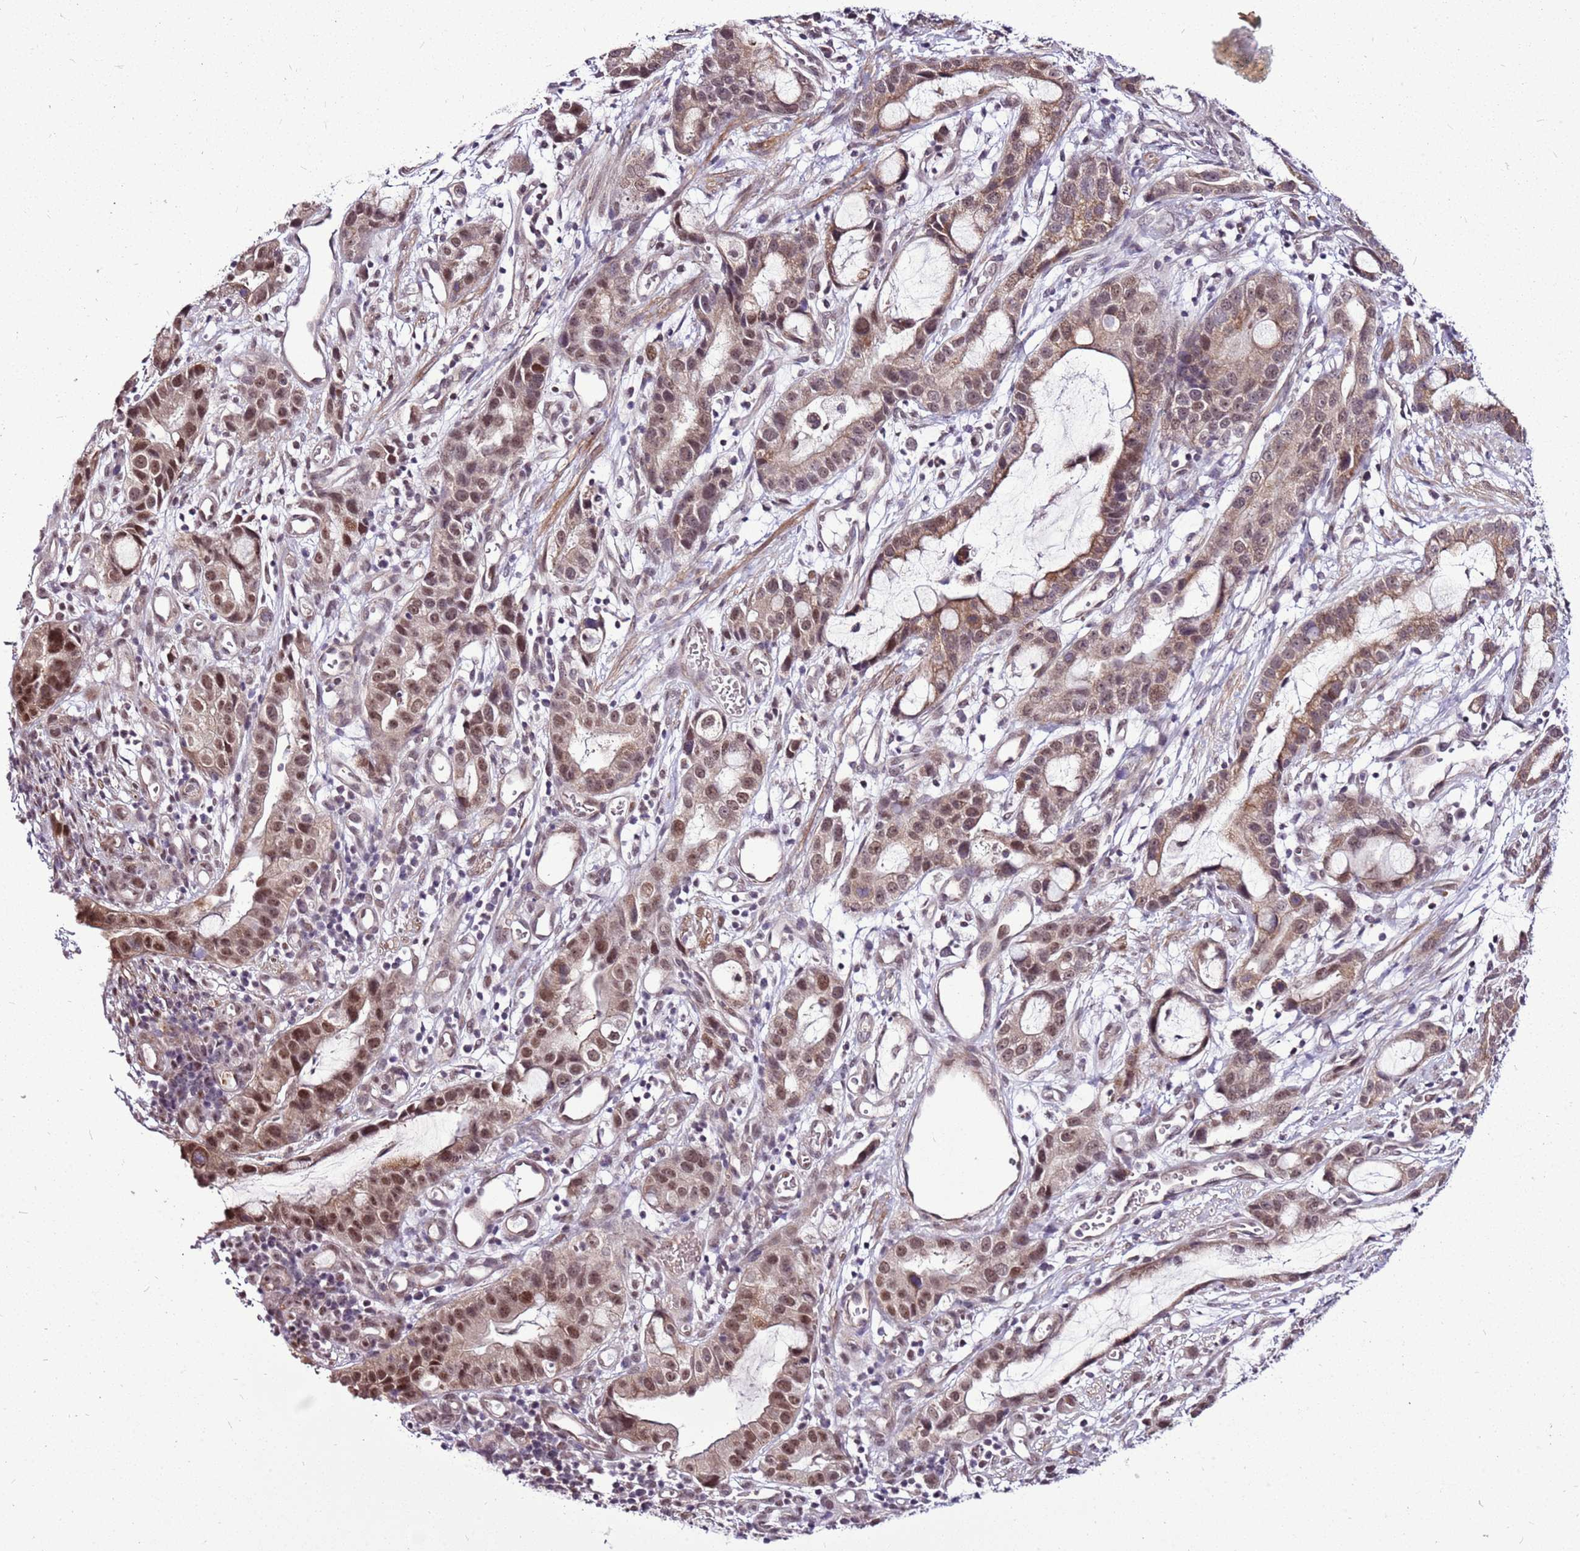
{"staining": {"intensity": "moderate", "quantity": ">75%", "location": "cytoplasmic/membranous,nuclear"}, "tissue": "stomach cancer", "cell_type": "Tumor cells", "image_type": "cancer", "snomed": [{"axis": "morphology", "description": "Adenocarcinoma, NOS"}, {"axis": "topography", "description": "Stomach"}], "caption": "DAB immunohistochemical staining of human stomach cancer (adenocarcinoma) exhibits moderate cytoplasmic/membranous and nuclear protein expression in approximately >75% of tumor cells. (DAB IHC with brightfield microscopy, high magnification).", "gene": "CCDC166", "patient": {"sex": "male", "age": 55}}